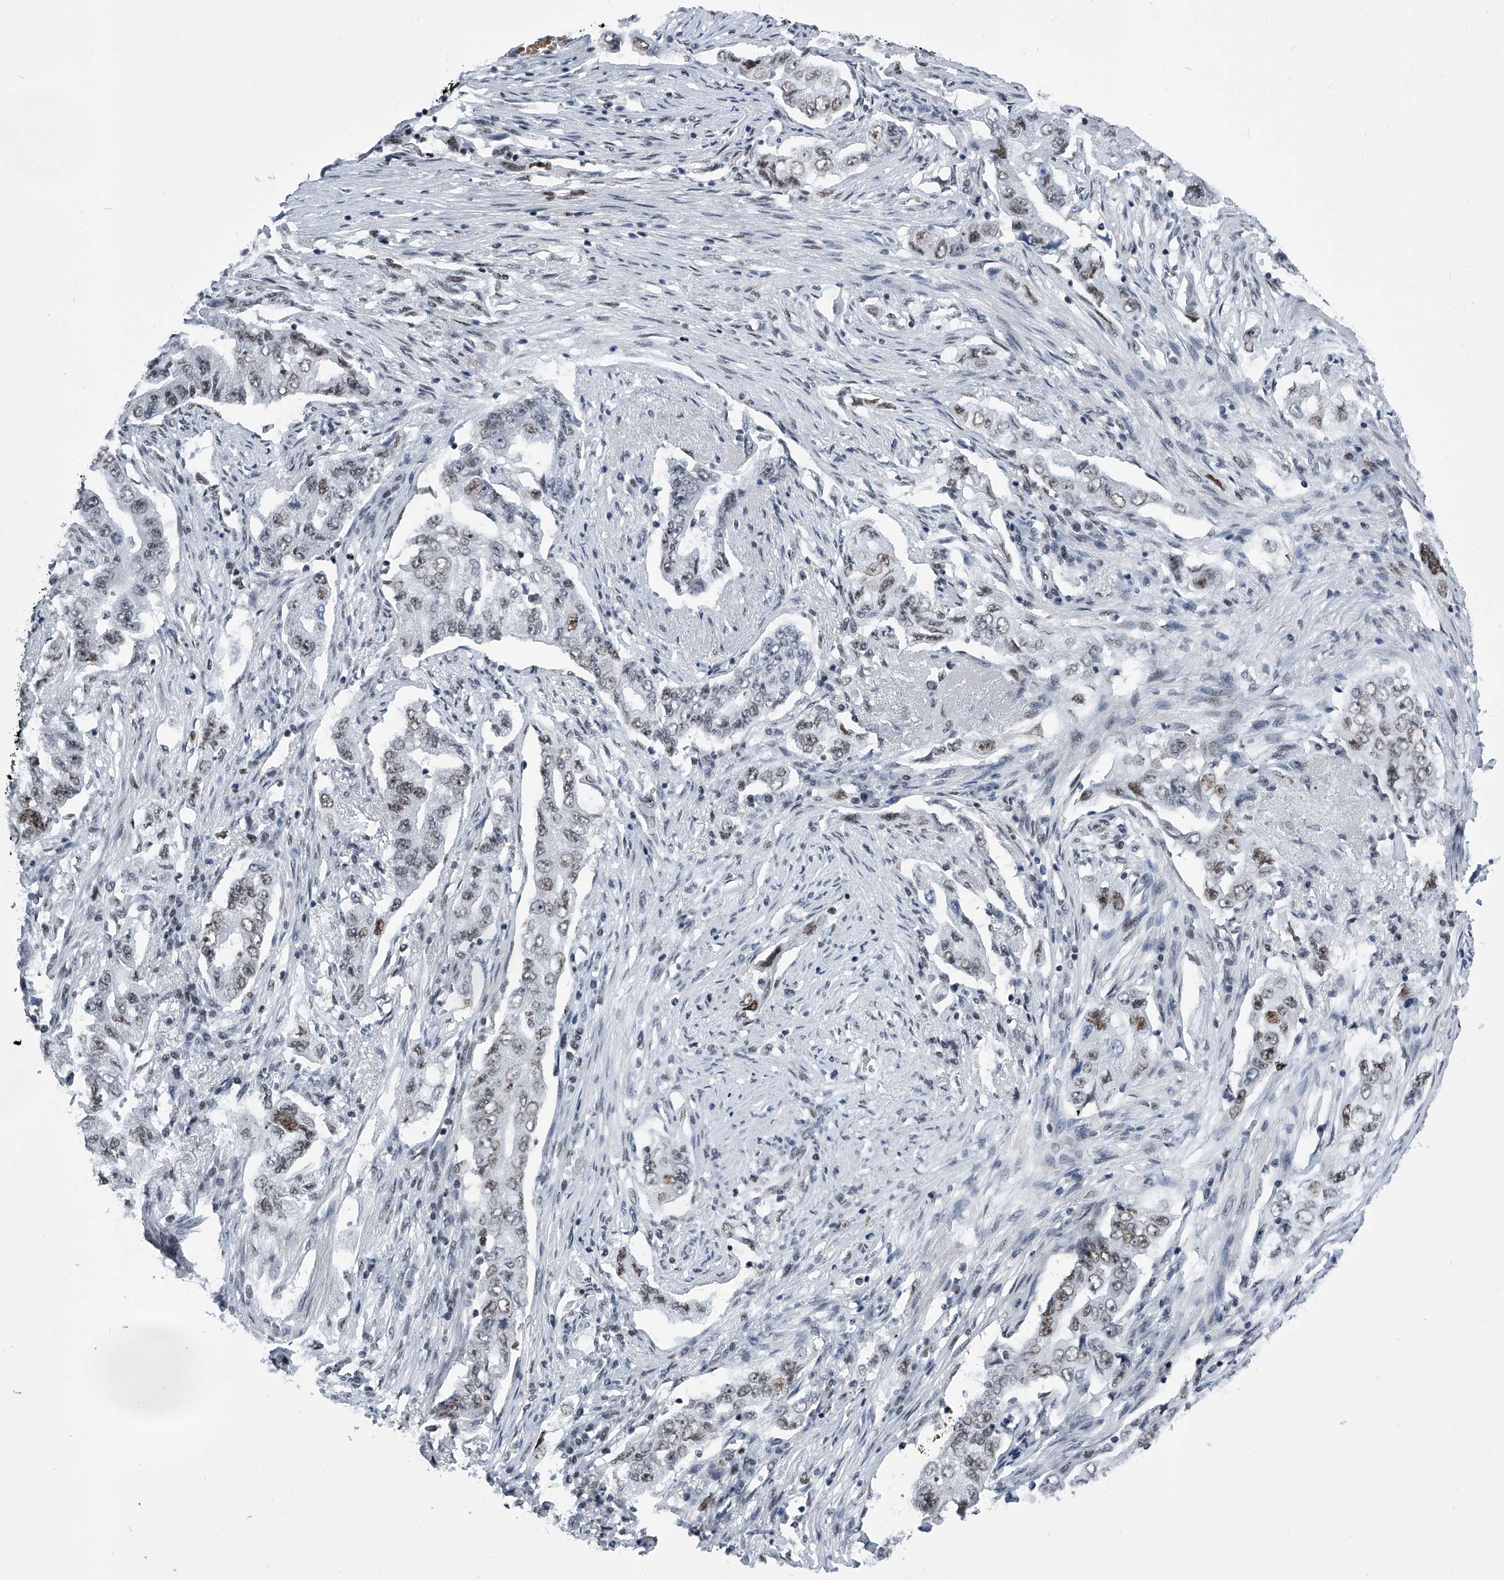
{"staining": {"intensity": "weak", "quantity": ">75%", "location": "nuclear"}, "tissue": "lung cancer", "cell_type": "Tumor cells", "image_type": "cancer", "snomed": [{"axis": "morphology", "description": "Adenocarcinoma, NOS"}, {"axis": "topography", "description": "Lung"}], "caption": "Immunohistochemical staining of lung cancer displays low levels of weak nuclear protein positivity in approximately >75% of tumor cells.", "gene": "SIM2", "patient": {"sex": "female", "age": 51}}